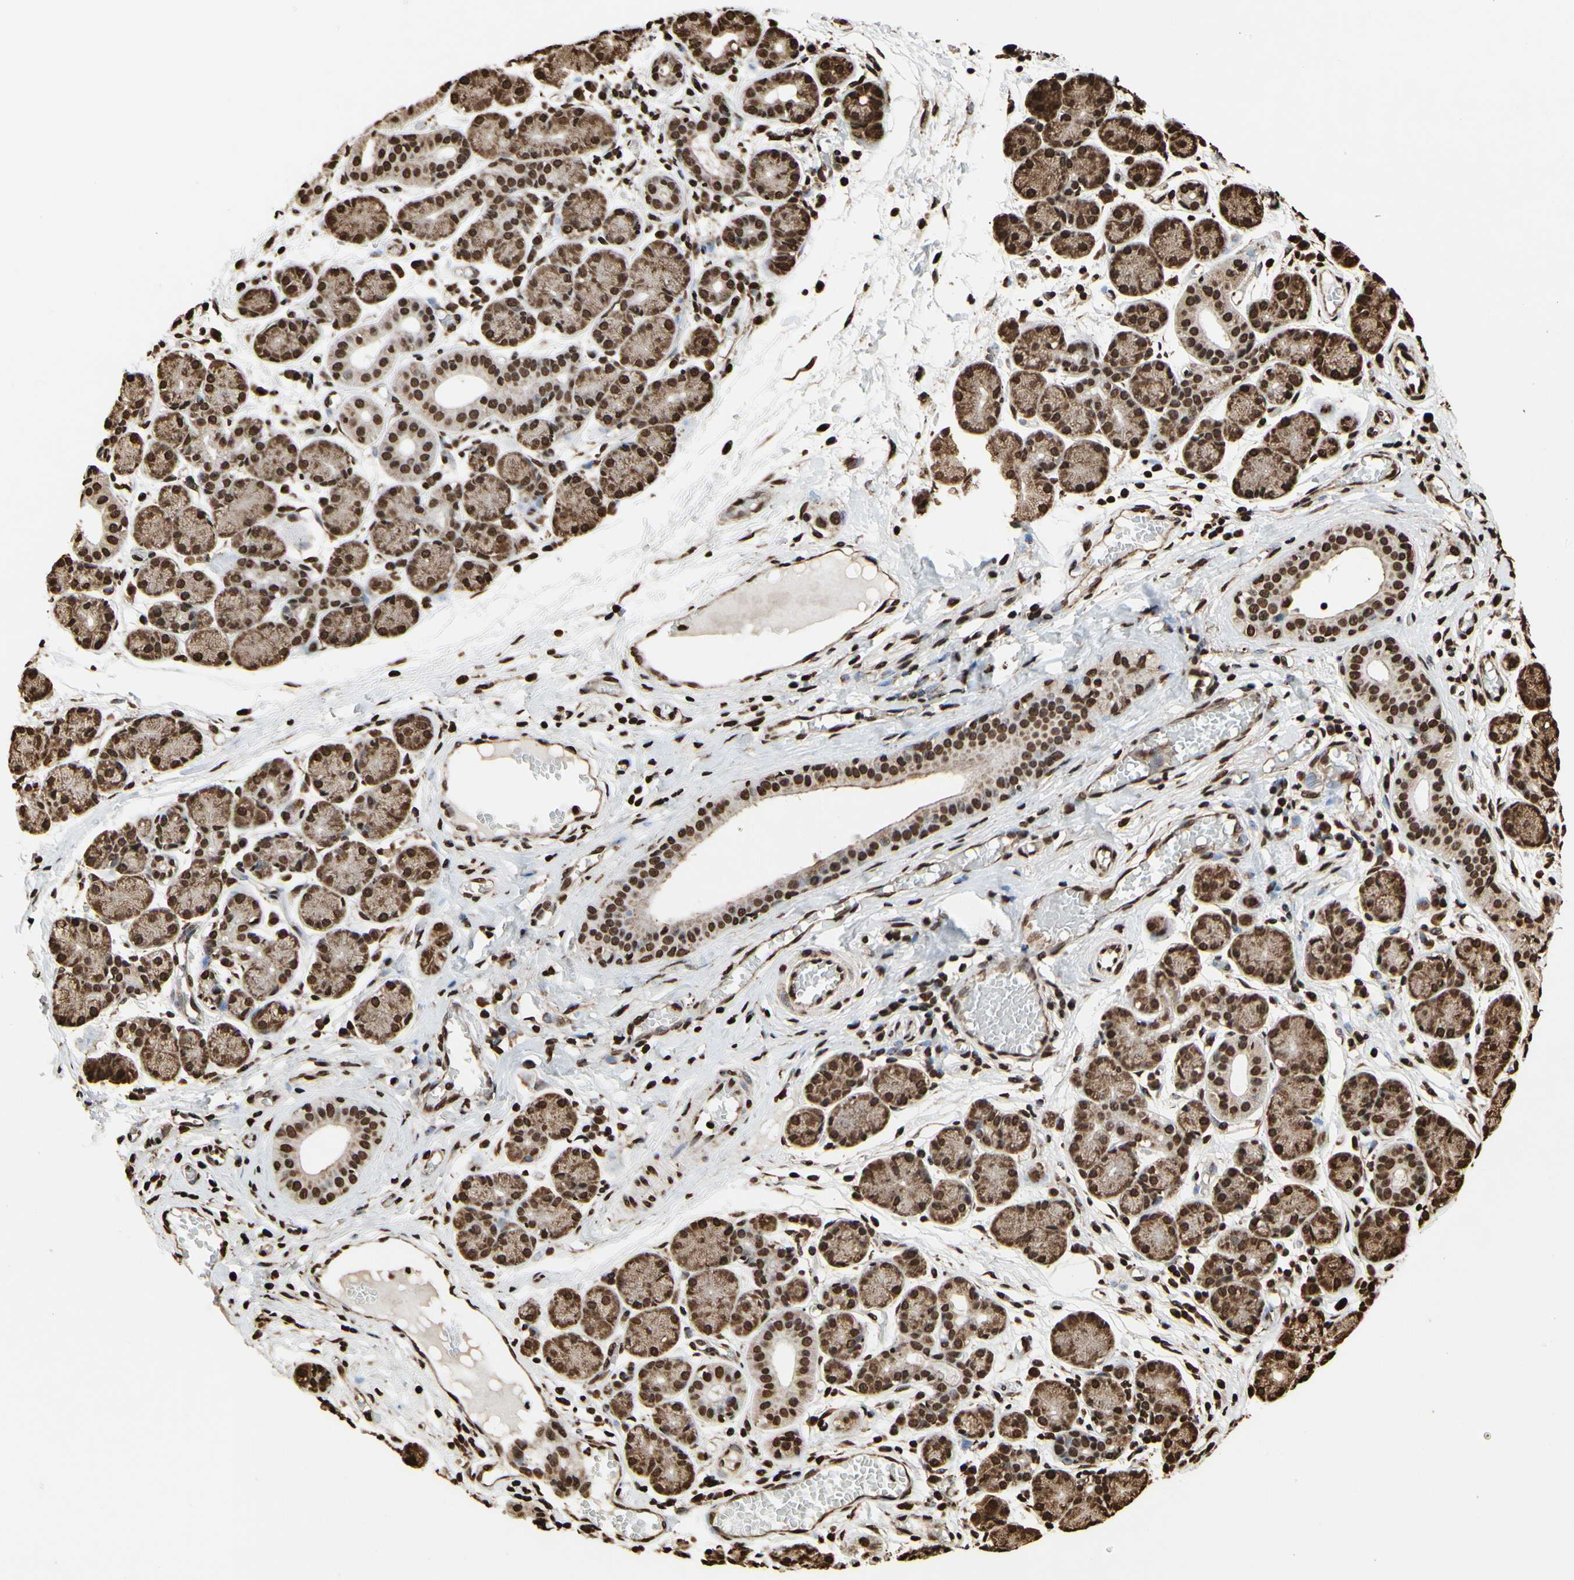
{"staining": {"intensity": "strong", "quantity": ">75%", "location": "cytoplasmic/membranous,nuclear"}, "tissue": "salivary gland", "cell_type": "Glandular cells", "image_type": "normal", "snomed": [{"axis": "morphology", "description": "Normal tissue, NOS"}, {"axis": "topography", "description": "Salivary gland"}], "caption": "DAB immunohistochemical staining of unremarkable salivary gland reveals strong cytoplasmic/membranous,nuclear protein positivity in about >75% of glandular cells. (DAB IHC with brightfield microscopy, high magnification).", "gene": "HNRNPK", "patient": {"sex": "female", "age": 24}}